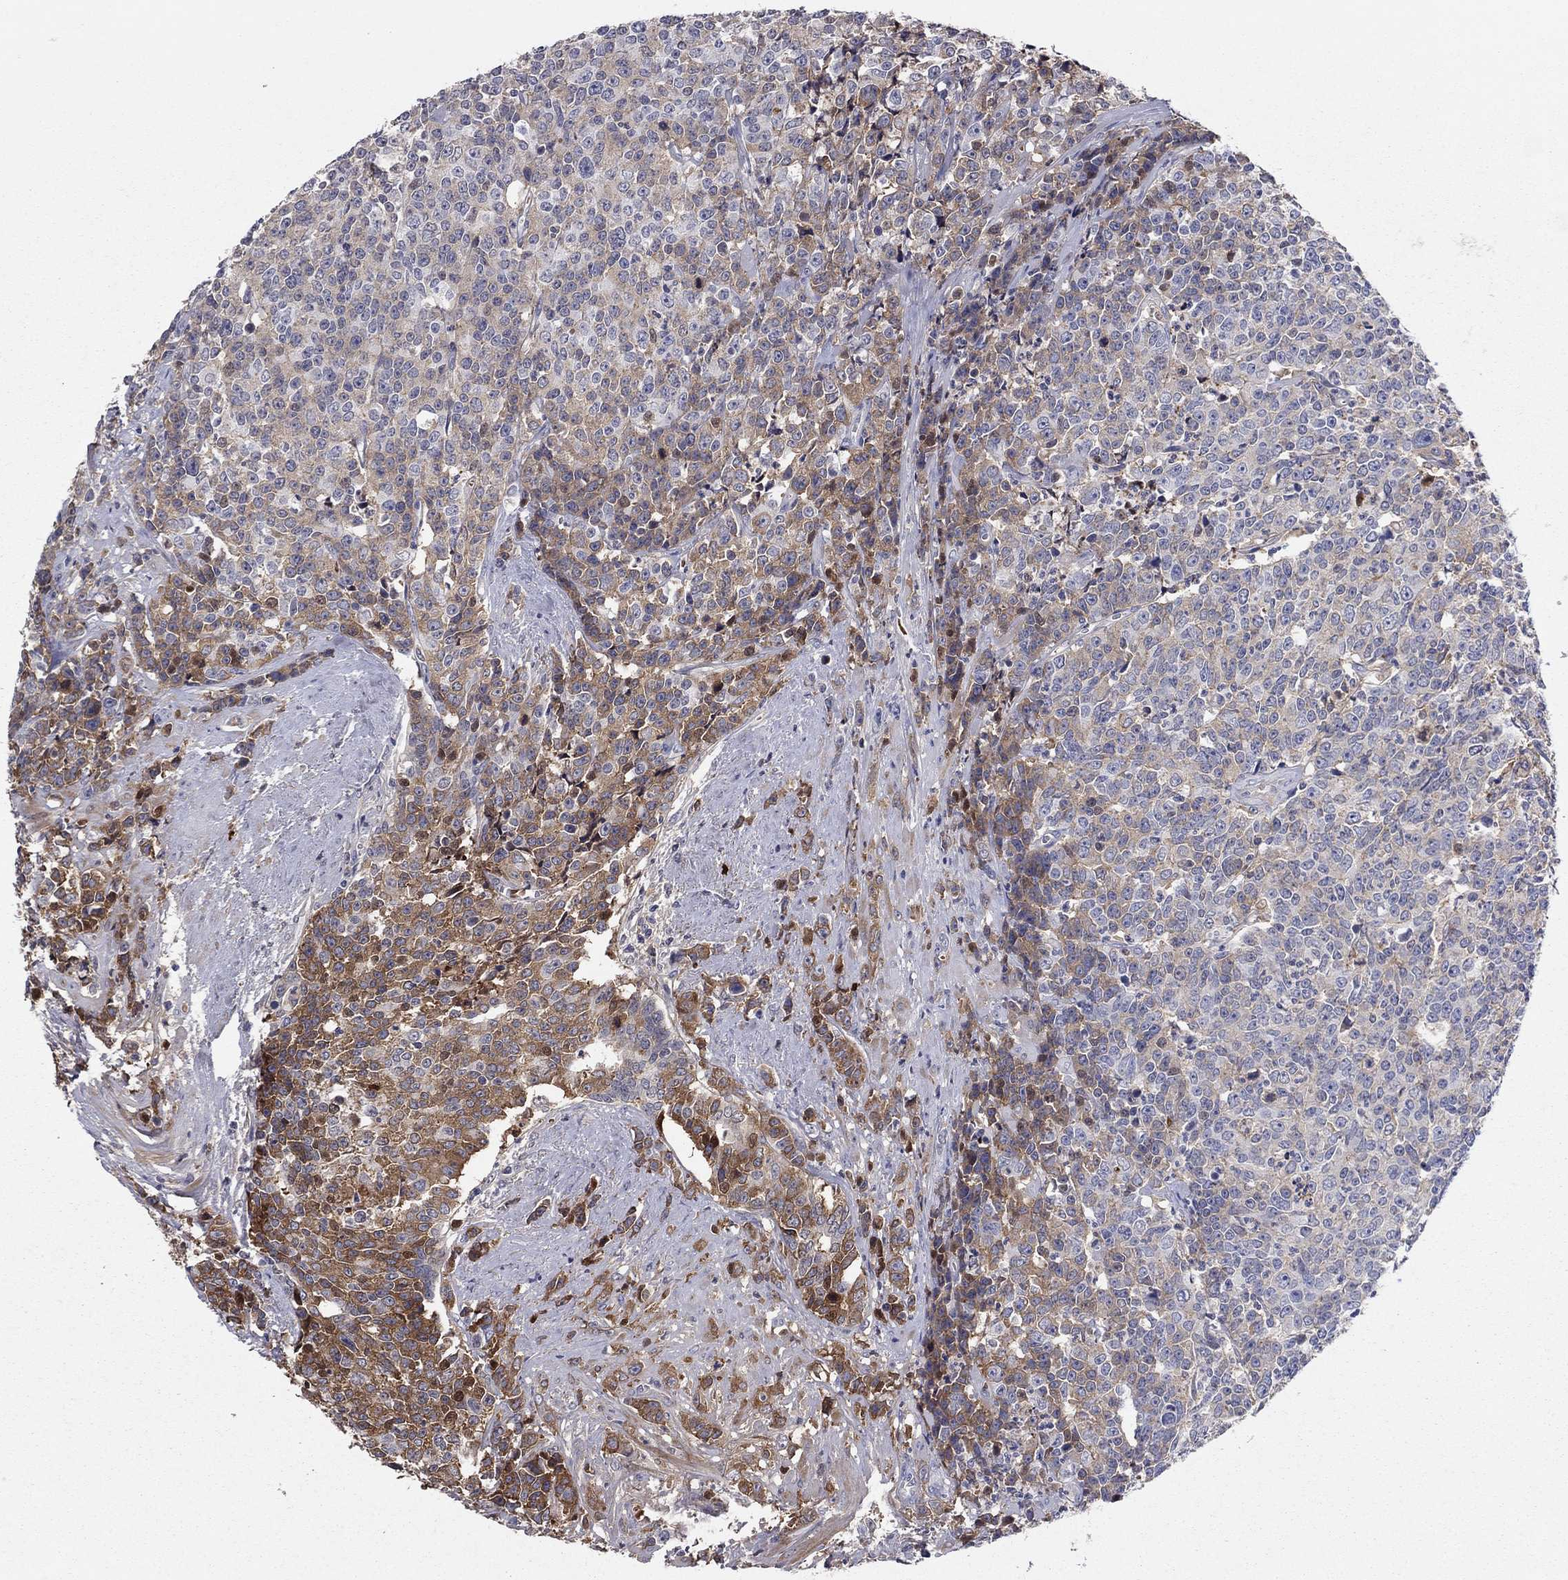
{"staining": {"intensity": "moderate", "quantity": "25%-75%", "location": "cytoplasmic/membranous"}, "tissue": "prostate cancer", "cell_type": "Tumor cells", "image_type": "cancer", "snomed": [{"axis": "morphology", "description": "Adenocarcinoma, NOS"}, {"axis": "topography", "description": "Prostate"}], "caption": "A brown stain highlights moderate cytoplasmic/membranous staining of a protein in prostate cancer (adenocarcinoma) tumor cells.", "gene": "HPX", "patient": {"sex": "male", "age": 67}}